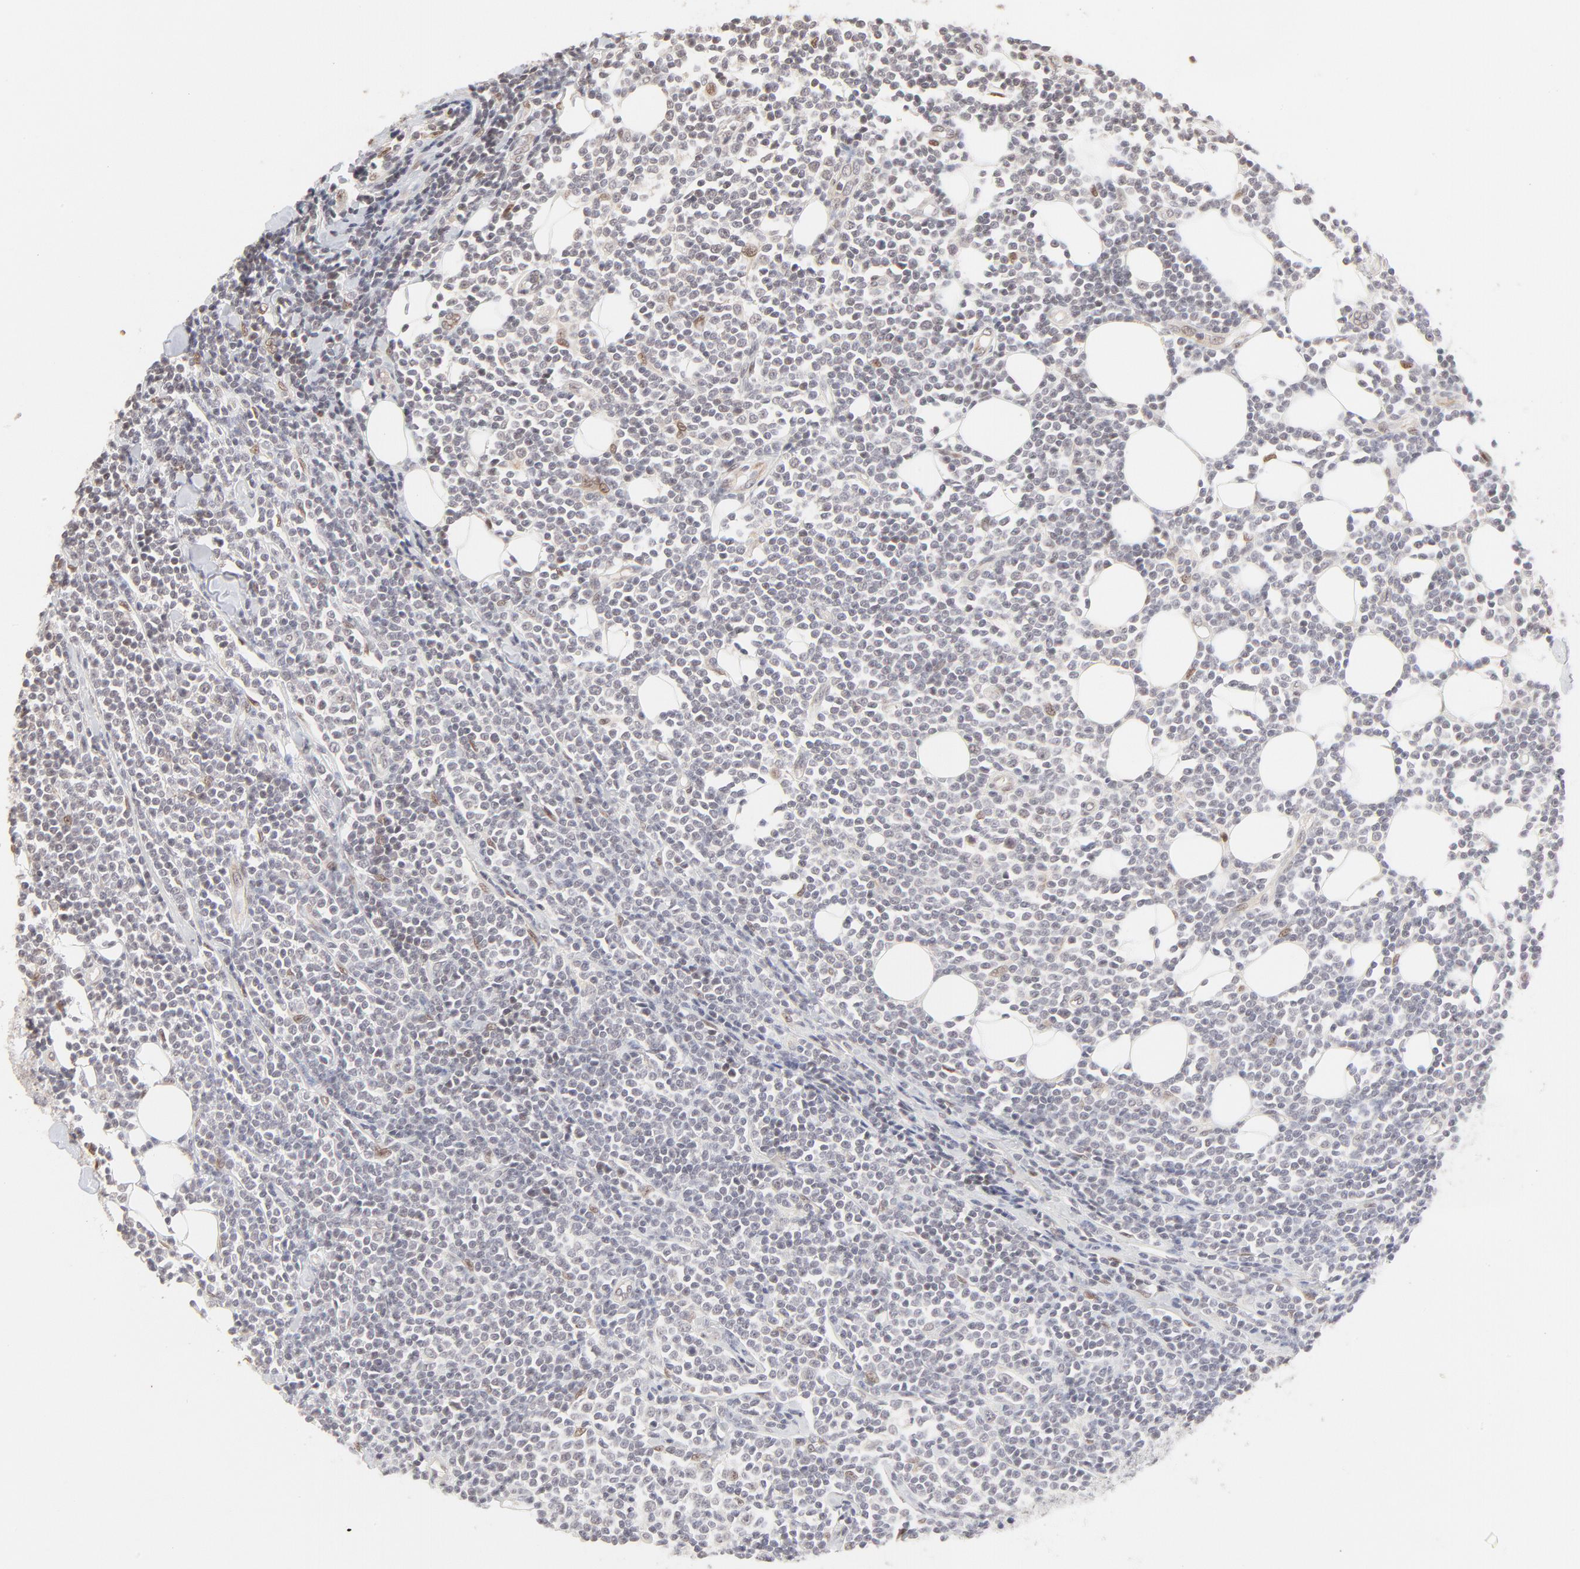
{"staining": {"intensity": "negative", "quantity": "none", "location": "none"}, "tissue": "lymphoma", "cell_type": "Tumor cells", "image_type": "cancer", "snomed": [{"axis": "morphology", "description": "Malignant lymphoma, non-Hodgkin's type, Low grade"}, {"axis": "topography", "description": "Soft tissue"}], "caption": "This is a histopathology image of immunohistochemistry (IHC) staining of low-grade malignant lymphoma, non-Hodgkin's type, which shows no positivity in tumor cells.", "gene": "PBX3", "patient": {"sex": "male", "age": 92}}